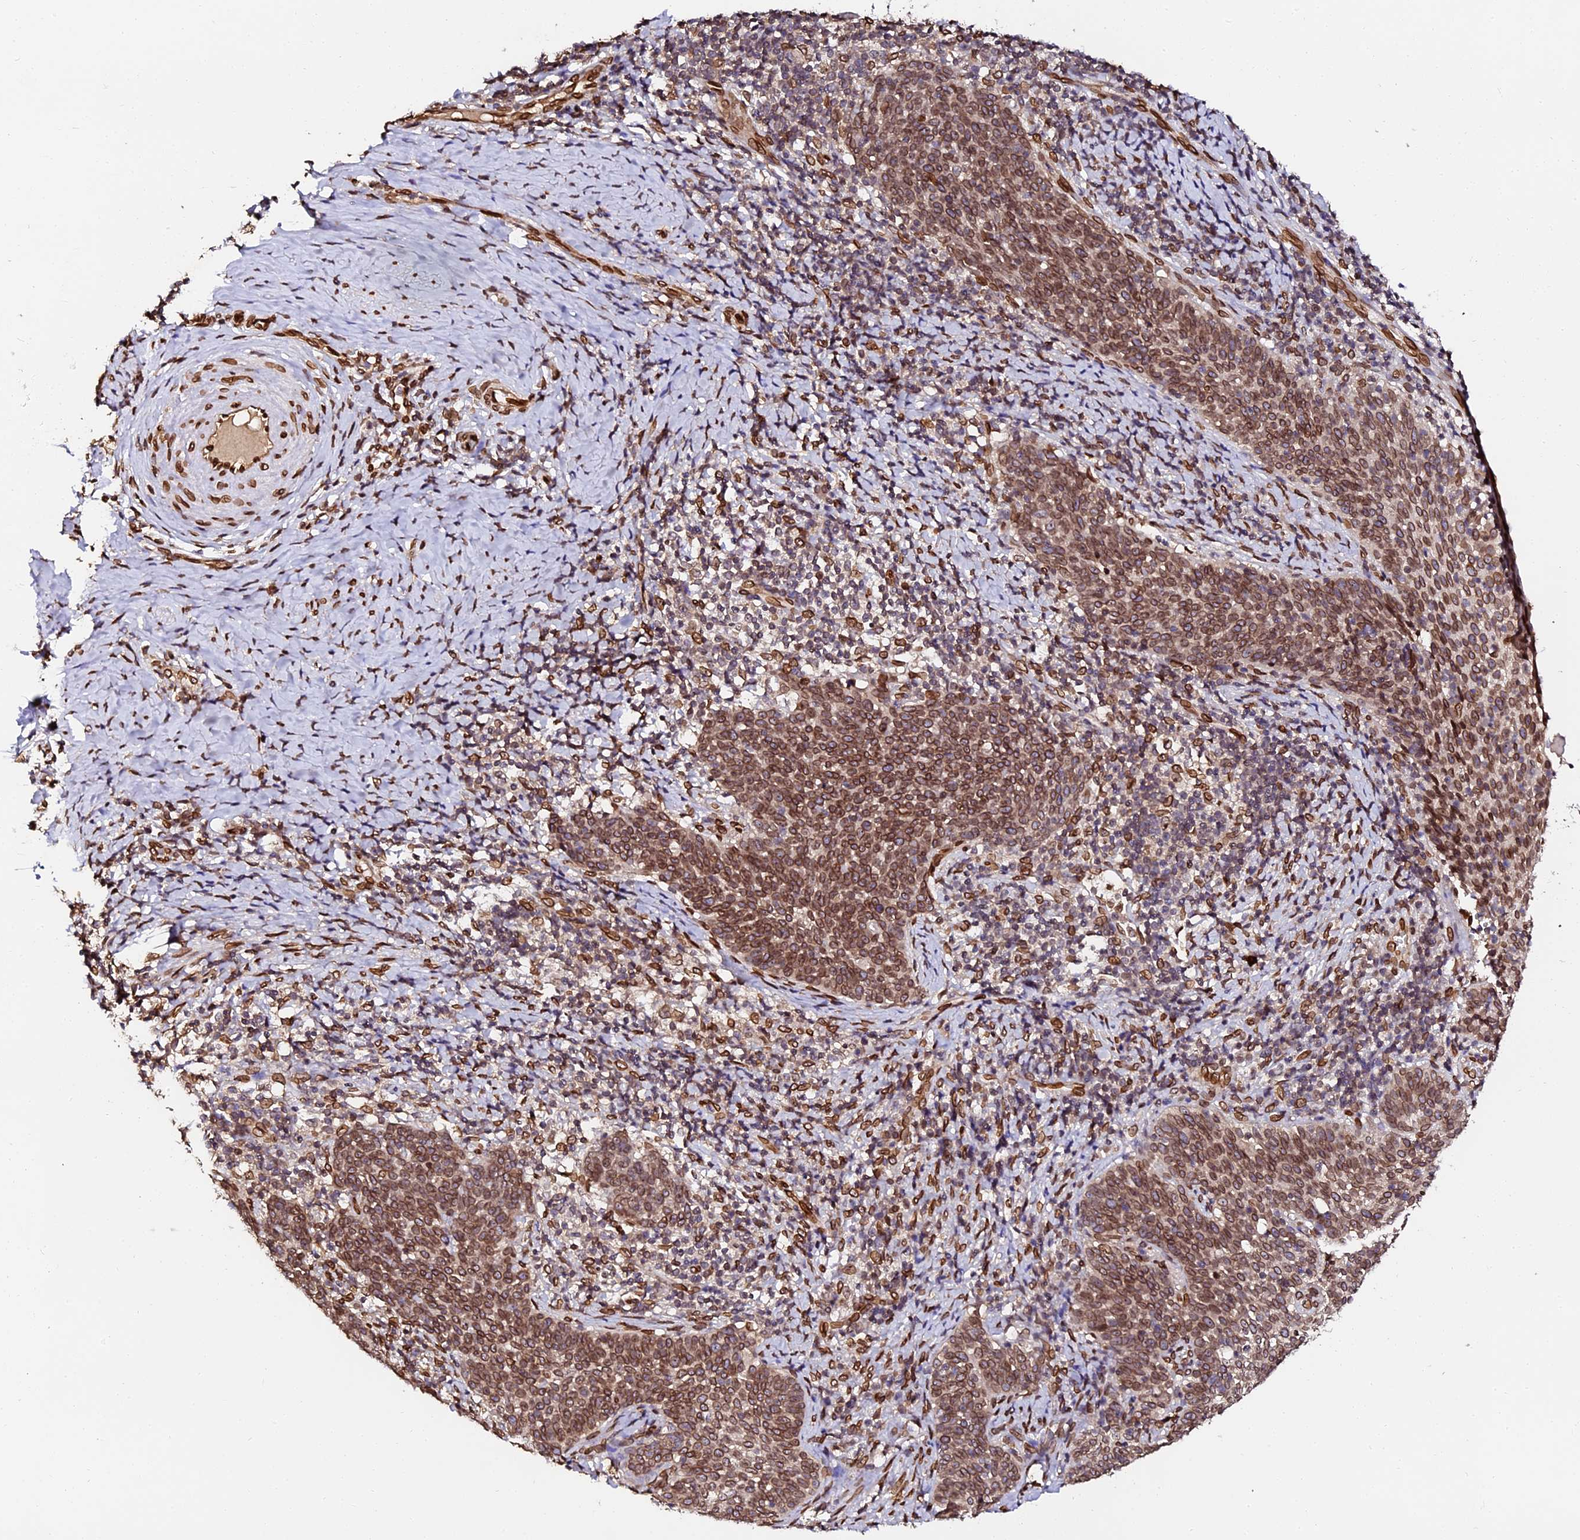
{"staining": {"intensity": "strong", "quantity": ">75%", "location": "cytoplasmic/membranous,nuclear"}, "tissue": "cervical cancer", "cell_type": "Tumor cells", "image_type": "cancer", "snomed": [{"axis": "morphology", "description": "Normal tissue, NOS"}, {"axis": "morphology", "description": "Squamous cell carcinoma, NOS"}, {"axis": "topography", "description": "Cervix"}], "caption": "This micrograph exhibits immunohistochemistry (IHC) staining of squamous cell carcinoma (cervical), with high strong cytoplasmic/membranous and nuclear staining in approximately >75% of tumor cells.", "gene": "ANAPC5", "patient": {"sex": "female", "age": 39}}